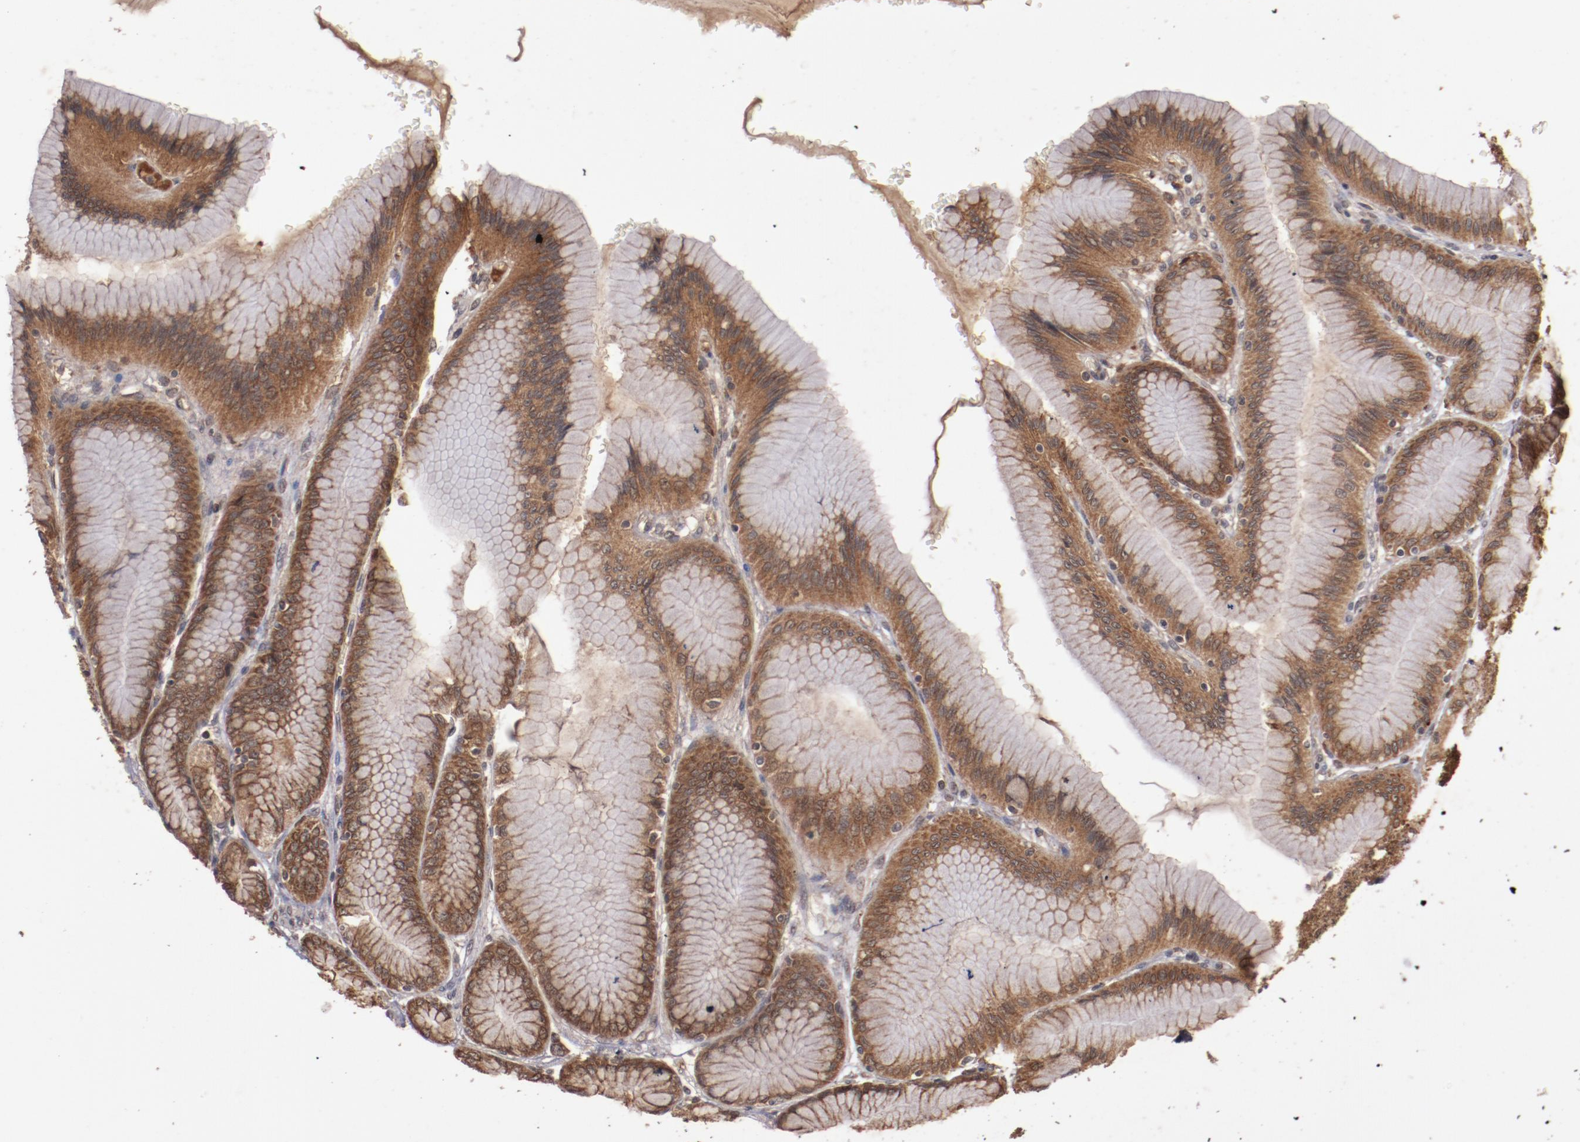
{"staining": {"intensity": "strong", "quantity": ">75%", "location": "cytoplasmic/membranous"}, "tissue": "stomach", "cell_type": "Glandular cells", "image_type": "normal", "snomed": [{"axis": "morphology", "description": "Normal tissue, NOS"}, {"axis": "morphology", "description": "Adenocarcinoma, NOS"}, {"axis": "topography", "description": "Stomach"}, {"axis": "topography", "description": "Stomach, lower"}], "caption": "Immunohistochemical staining of benign human stomach shows strong cytoplasmic/membranous protein positivity in approximately >75% of glandular cells.", "gene": "TENM1", "patient": {"sex": "female", "age": 65}}